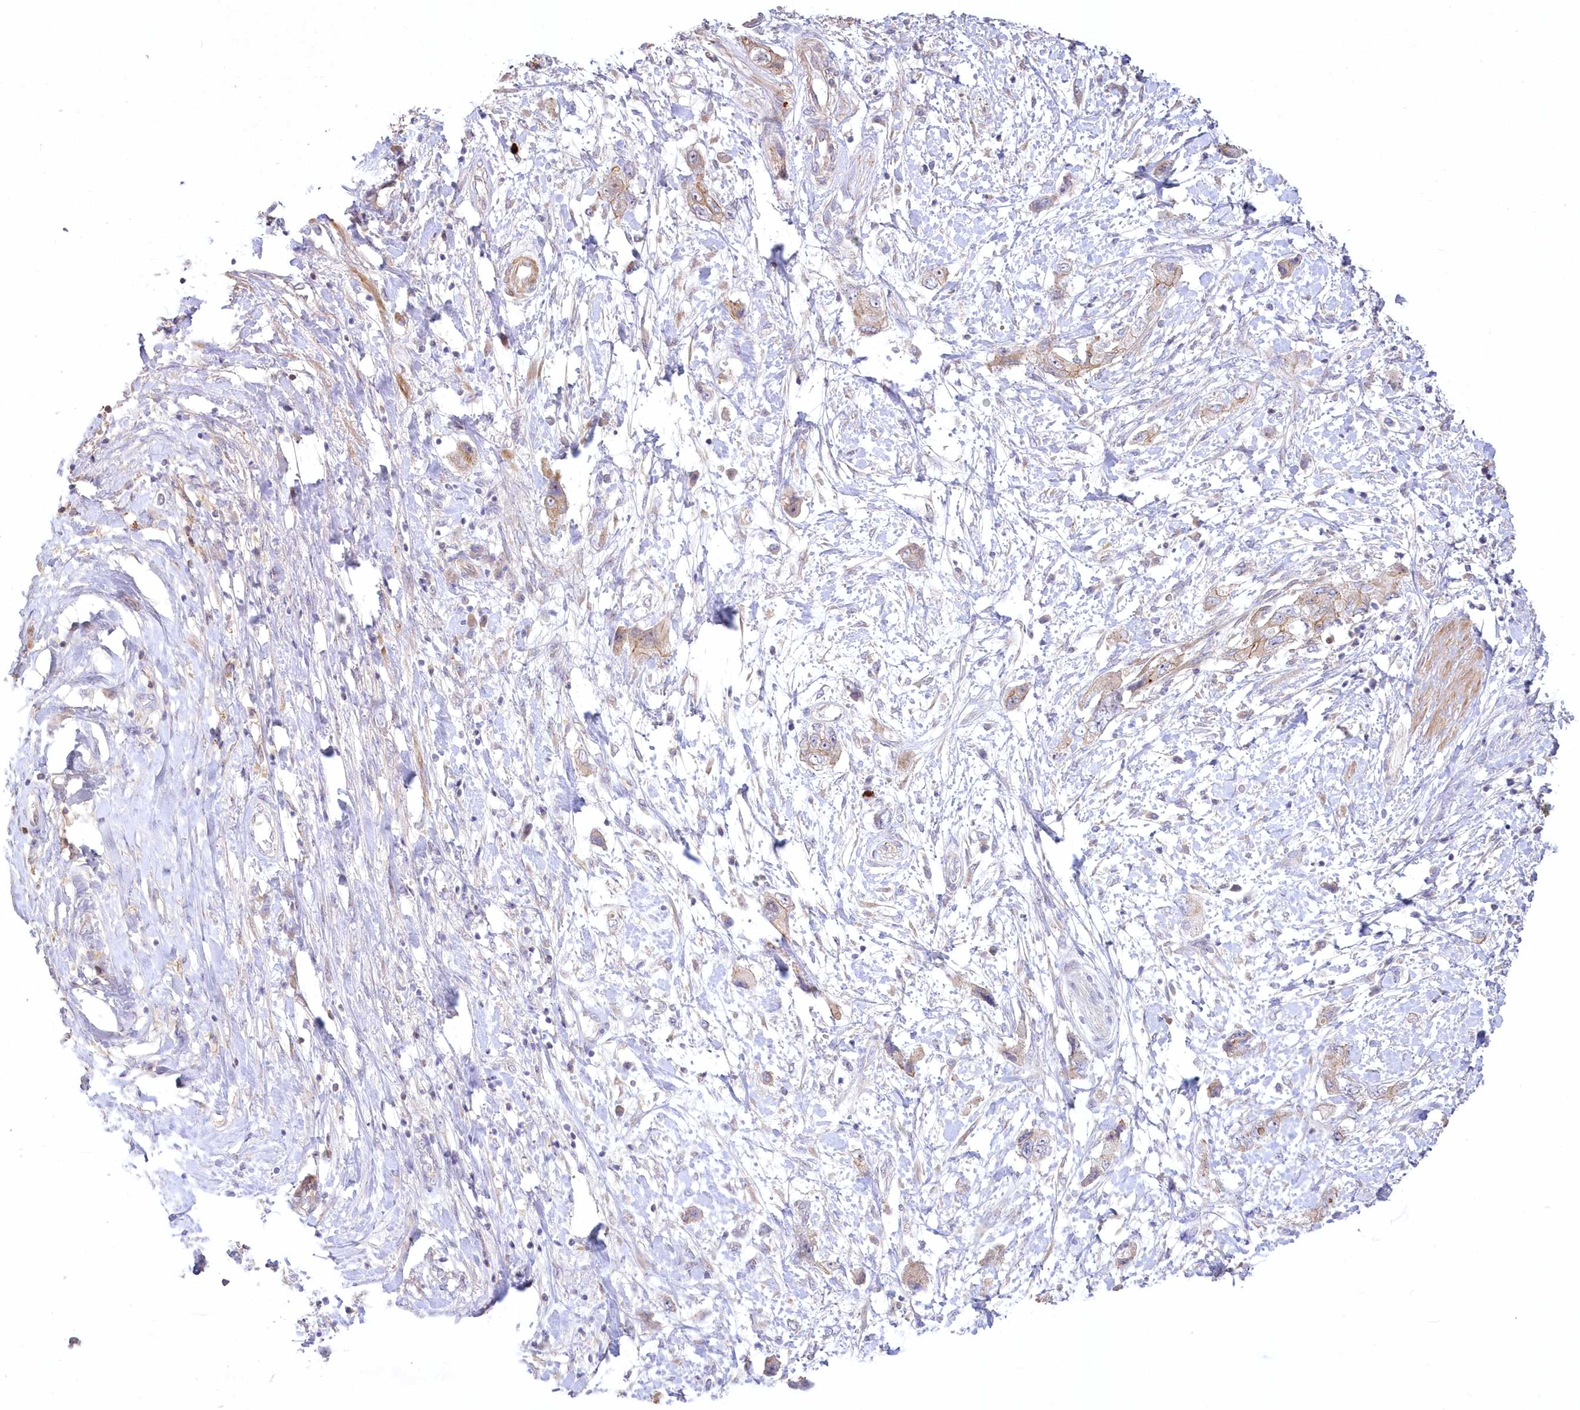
{"staining": {"intensity": "moderate", "quantity": ">75%", "location": "cytoplasmic/membranous"}, "tissue": "pancreatic cancer", "cell_type": "Tumor cells", "image_type": "cancer", "snomed": [{"axis": "morphology", "description": "Adenocarcinoma, NOS"}, {"axis": "topography", "description": "Pancreas"}], "caption": "Approximately >75% of tumor cells in human pancreatic adenocarcinoma show moderate cytoplasmic/membranous protein positivity as visualized by brown immunohistochemical staining.", "gene": "WBP1L", "patient": {"sex": "female", "age": 73}}